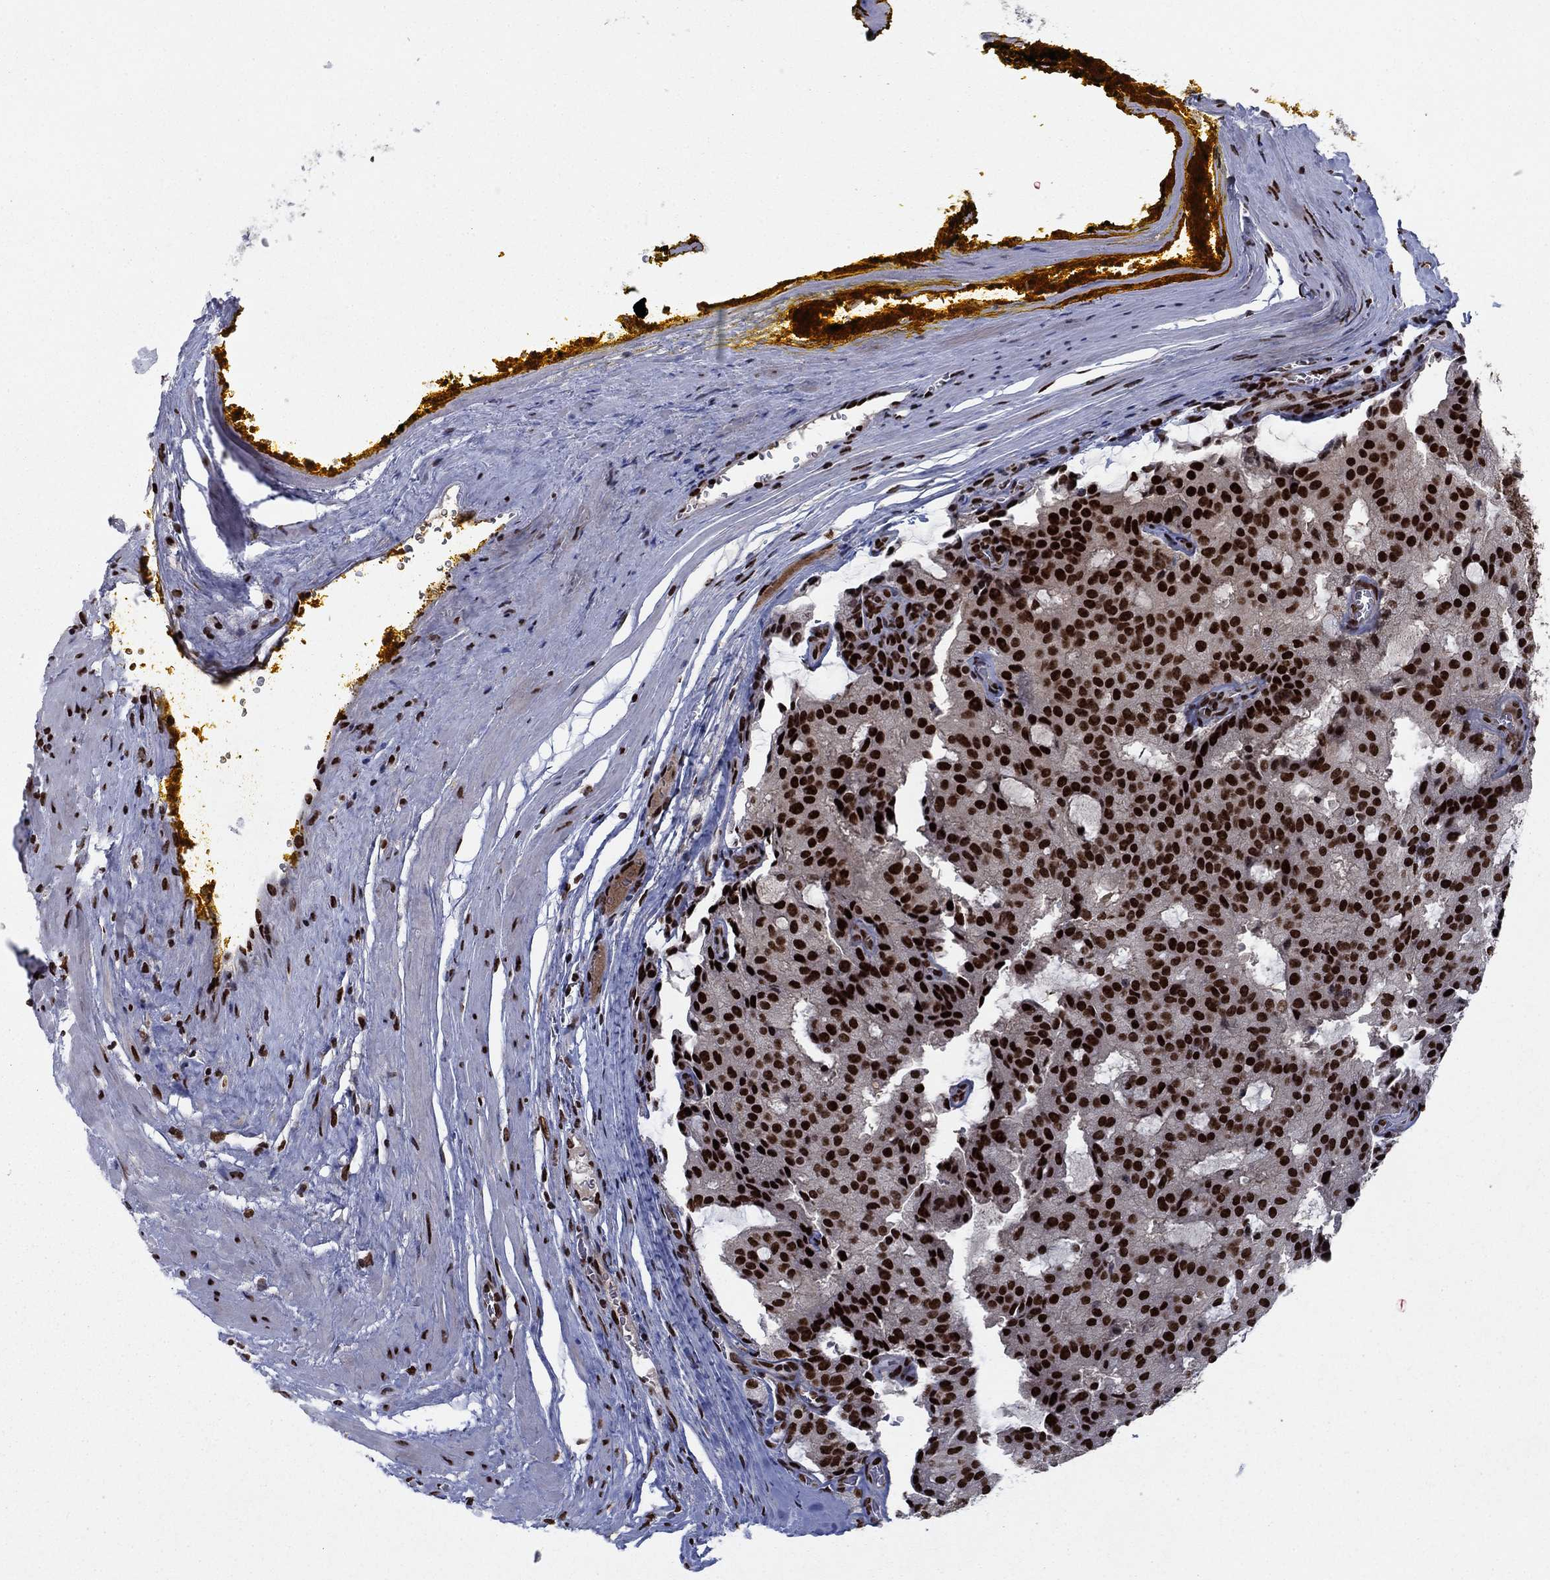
{"staining": {"intensity": "strong", "quantity": ">75%", "location": "nuclear"}, "tissue": "prostate cancer", "cell_type": "Tumor cells", "image_type": "cancer", "snomed": [{"axis": "morphology", "description": "Adenocarcinoma, NOS"}, {"axis": "topography", "description": "Prostate and seminal vesicle, NOS"}, {"axis": "topography", "description": "Prostate"}], "caption": "Prostate adenocarcinoma stained for a protein demonstrates strong nuclear positivity in tumor cells. The staining was performed using DAB (3,3'-diaminobenzidine) to visualize the protein expression in brown, while the nuclei were stained in blue with hematoxylin (Magnification: 20x).", "gene": "USP54", "patient": {"sex": "male", "age": 67}}